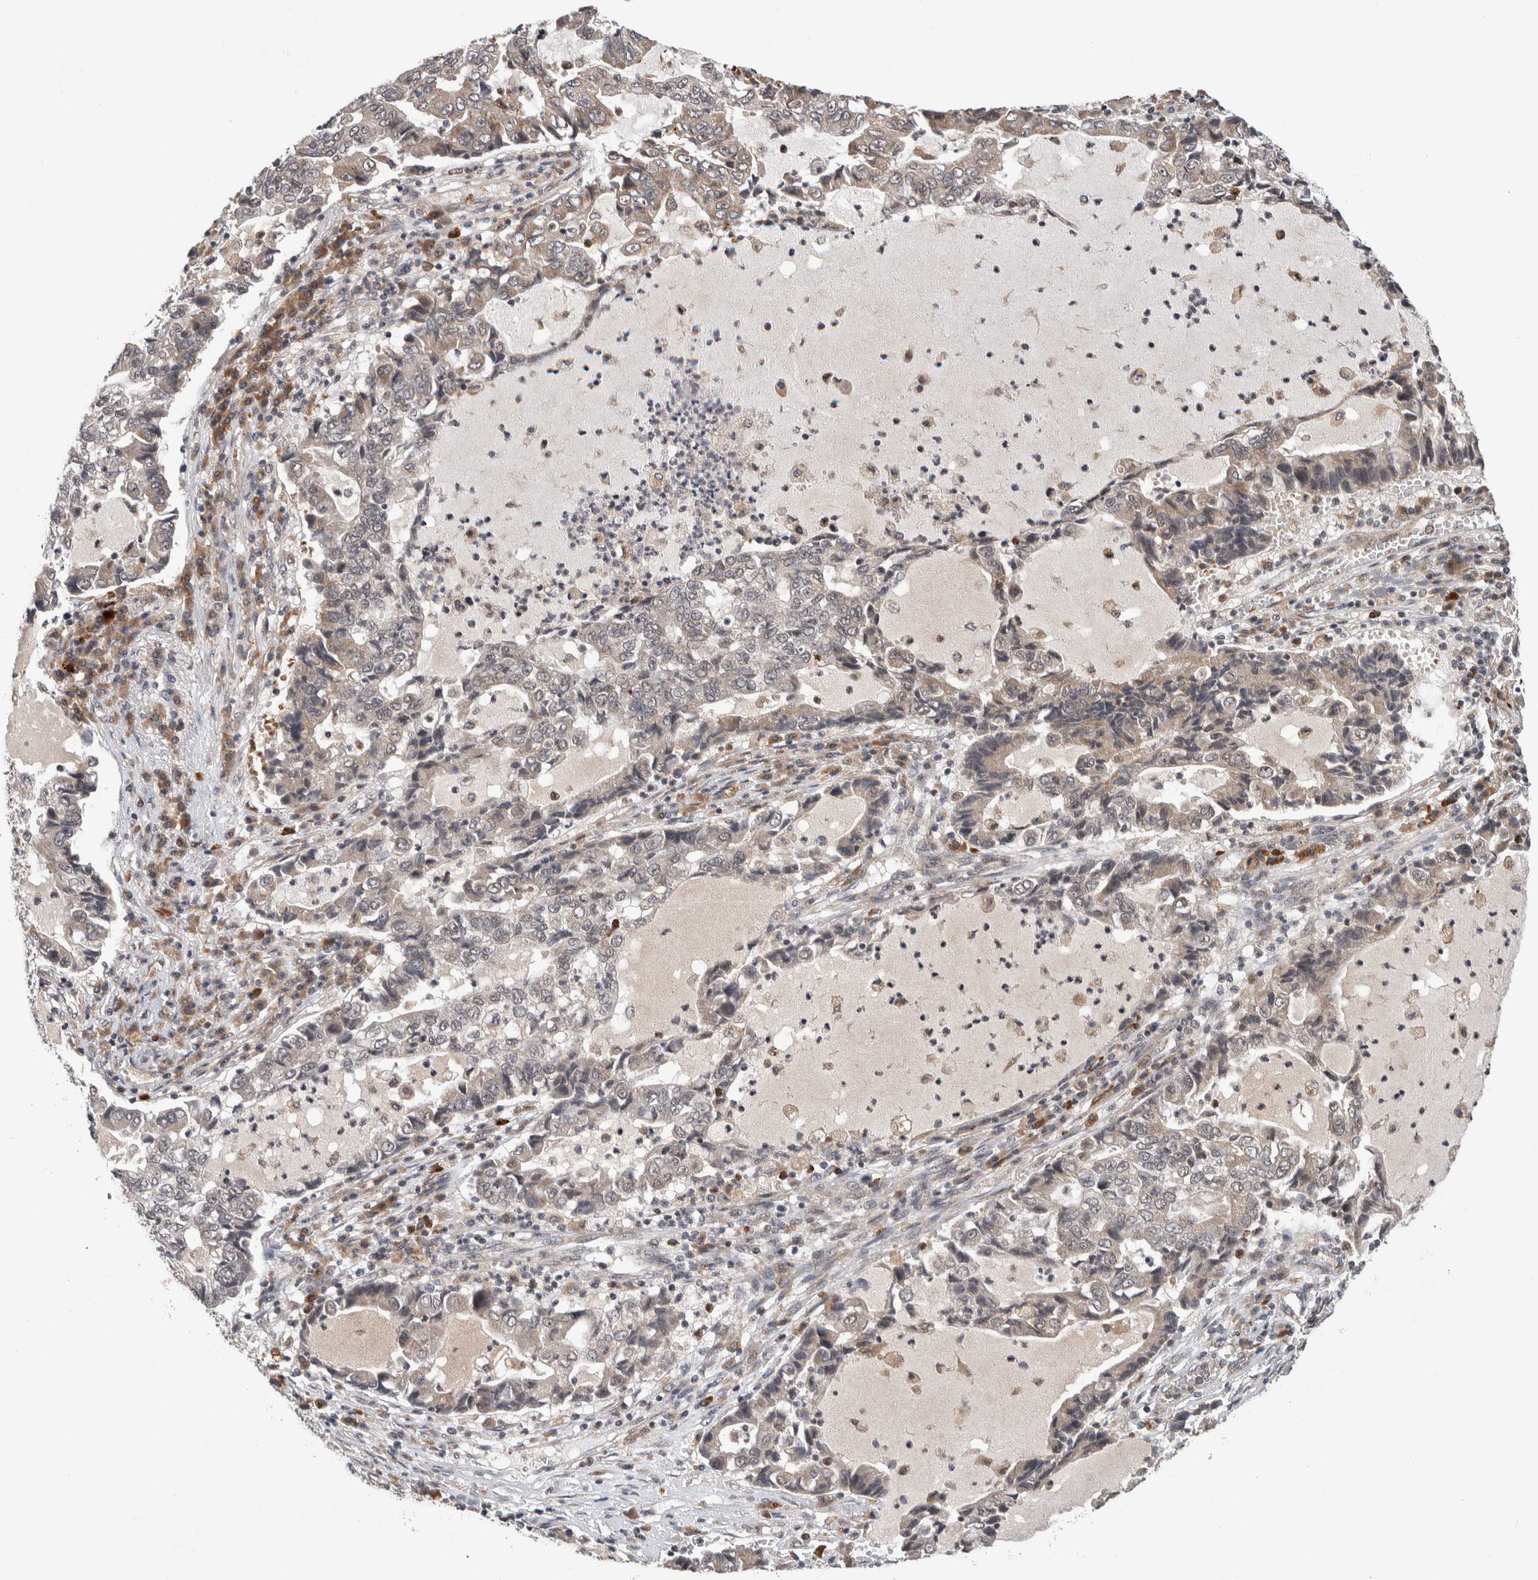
{"staining": {"intensity": "weak", "quantity": "<25%", "location": "cytoplasmic/membranous"}, "tissue": "lung cancer", "cell_type": "Tumor cells", "image_type": "cancer", "snomed": [{"axis": "morphology", "description": "Adenocarcinoma, NOS"}, {"axis": "topography", "description": "Lung"}], "caption": "The photomicrograph reveals no significant staining in tumor cells of adenocarcinoma (lung).", "gene": "KCNK1", "patient": {"sex": "female", "age": 51}}